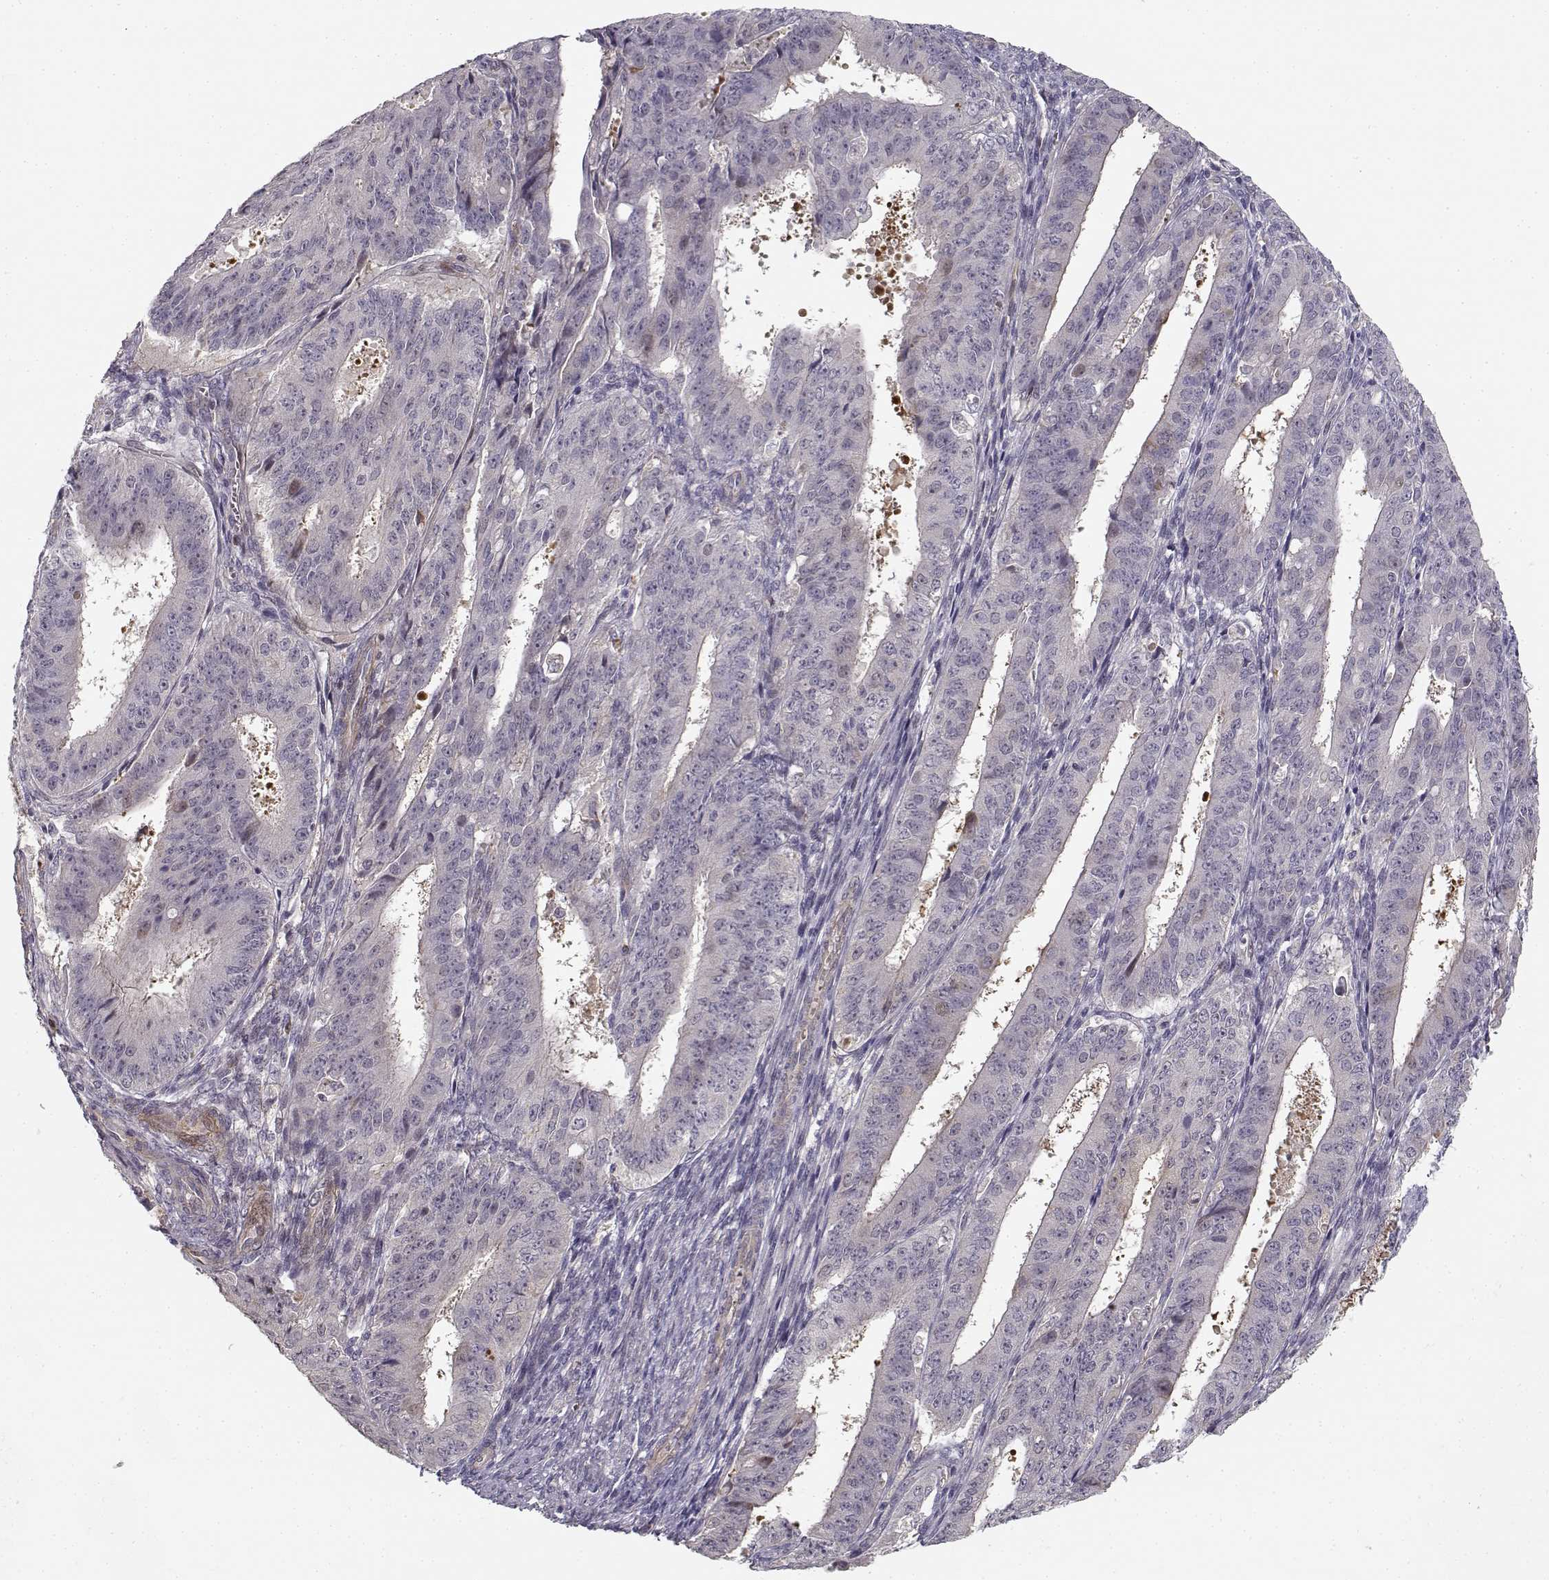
{"staining": {"intensity": "negative", "quantity": "none", "location": "none"}, "tissue": "ovarian cancer", "cell_type": "Tumor cells", "image_type": "cancer", "snomed": [{"axis": "morphology", "description": "Carcinoma, endometroid"}, {"axis": "topography", "description": "Ovary"}], "caption": "Immunohistochemical staining of human ovarian cancer exhibits no significant staining in tumor cells. (Stains: DAB IHC with hematoxylin counter stain, Microscopy: brightfield microscopy at high magnification).", "gene": "RGS9BP", "patient": {"sex": "female", "age": 42}}